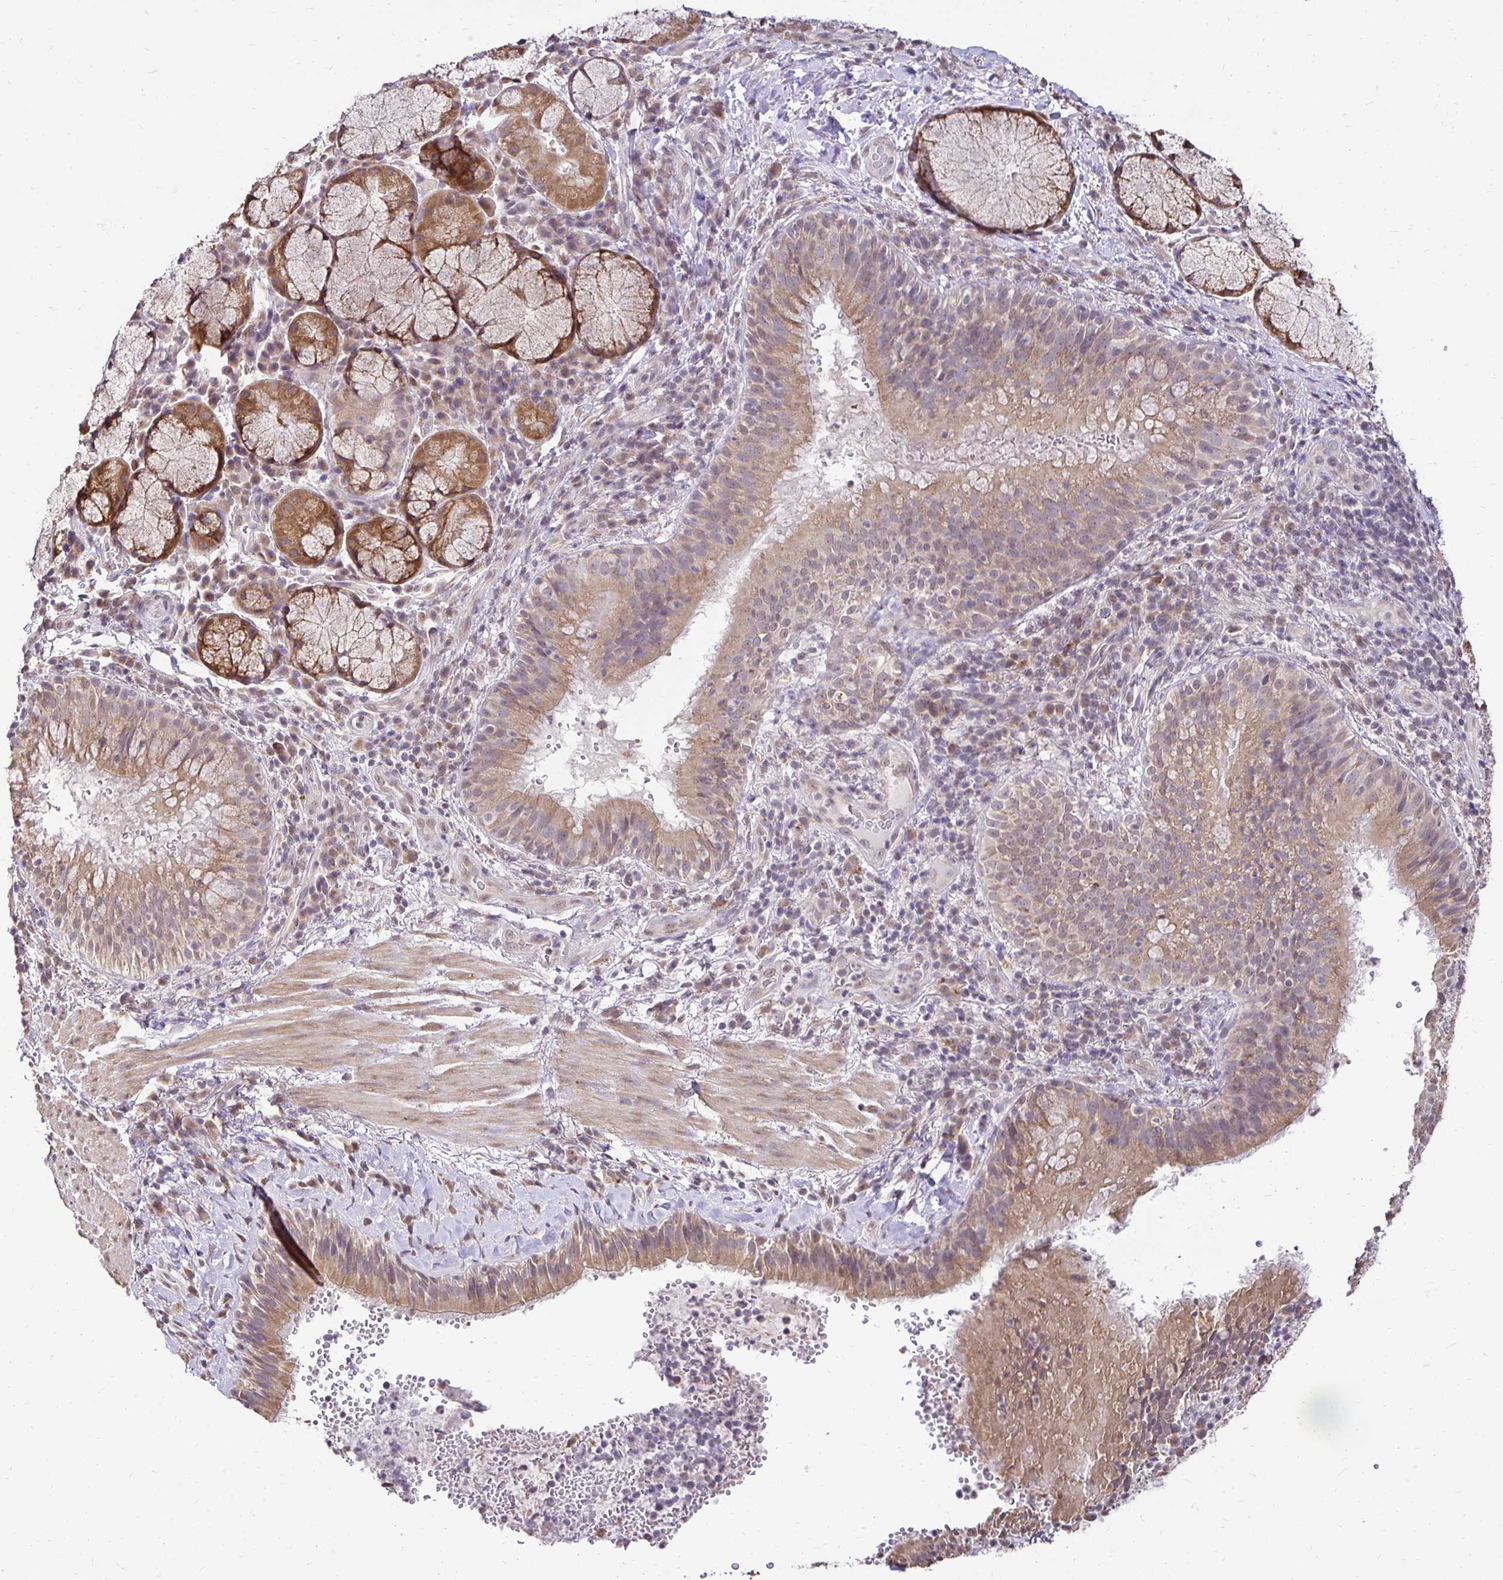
{"staining": {"intensity": "moderate", "quantity": ">75%", "location": "cytoplasmic/membranous"}, "tissue": "bronchus", "cell_type": "Respiratory epithelial cells", "image_type": "normal", "snomed": [{"axis": "morphology", "description": "Normal tissue, NOS"}, {"axis": "topography", "description": "Lymph node"}, {"axis": "topography", "description": "Bronchus"}], "caption": "The photomicrograph reveals staining of normal bronchus, revealing moderate cytoplasmic/membranous protein staining (brown color) within respiratory epithelial cells.", "gene": "RHEBL1", "patient": {"sex": "male", "age": 56}}